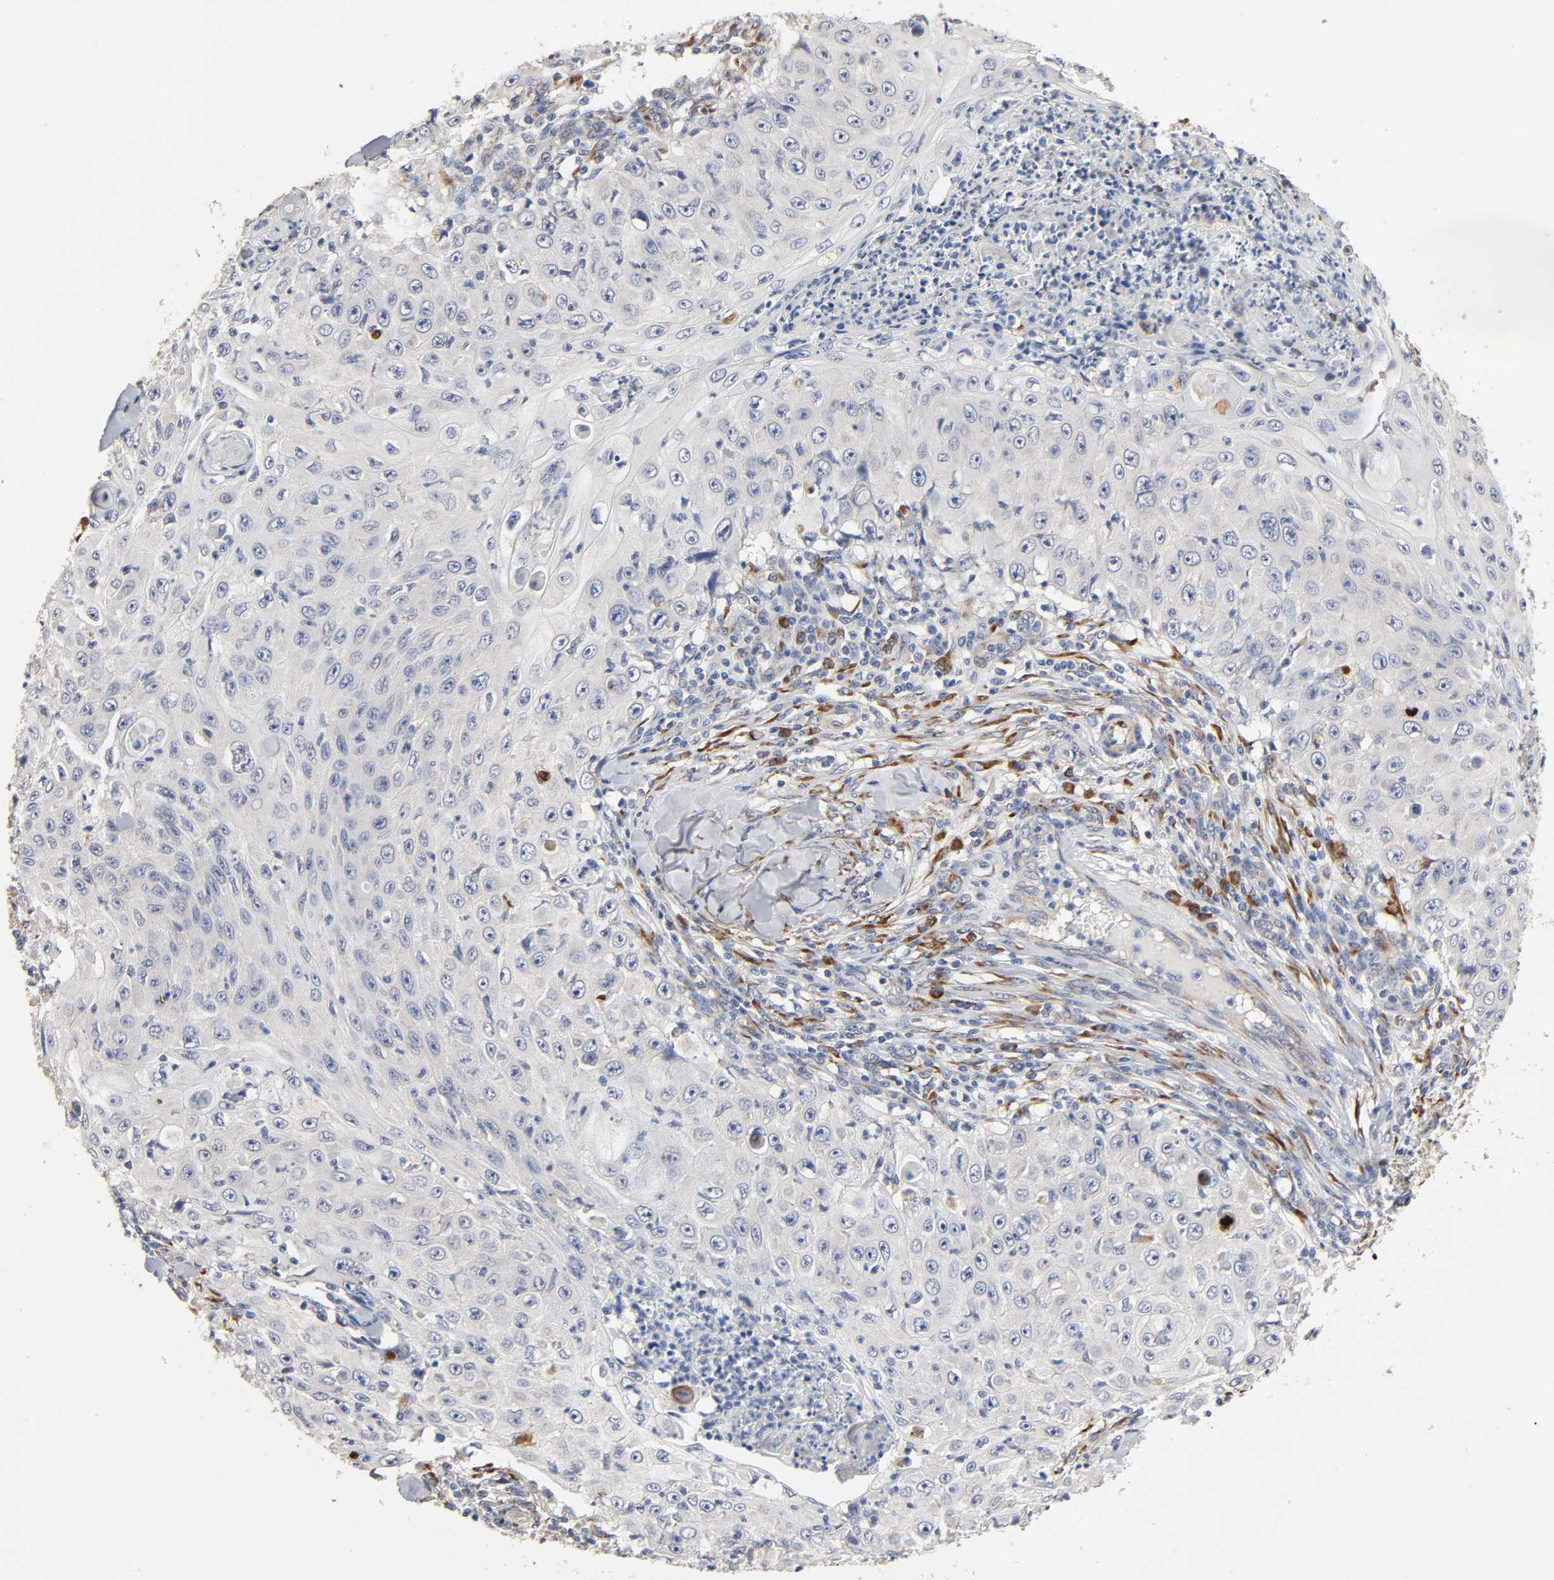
{"staining": {"intensity": "negative", "quantity": "none", "location": "none"}, "tissue": "skin cancer", "cell_type": "Tumor cells", "image_type": "cancer", "snomed": [{"axis": "morphology", "description": "Squamous cell carcinoma, NOS"}, {"axis": "topography", "description": "Skin"}], "caption": "Human skin squamous cell carcinoma stained for a protein using immunohistochemistry (IHC) shows no positivity in tumor cells.", "gene": "HDLBP", "patient": {"sex": "male", "age": 86}}